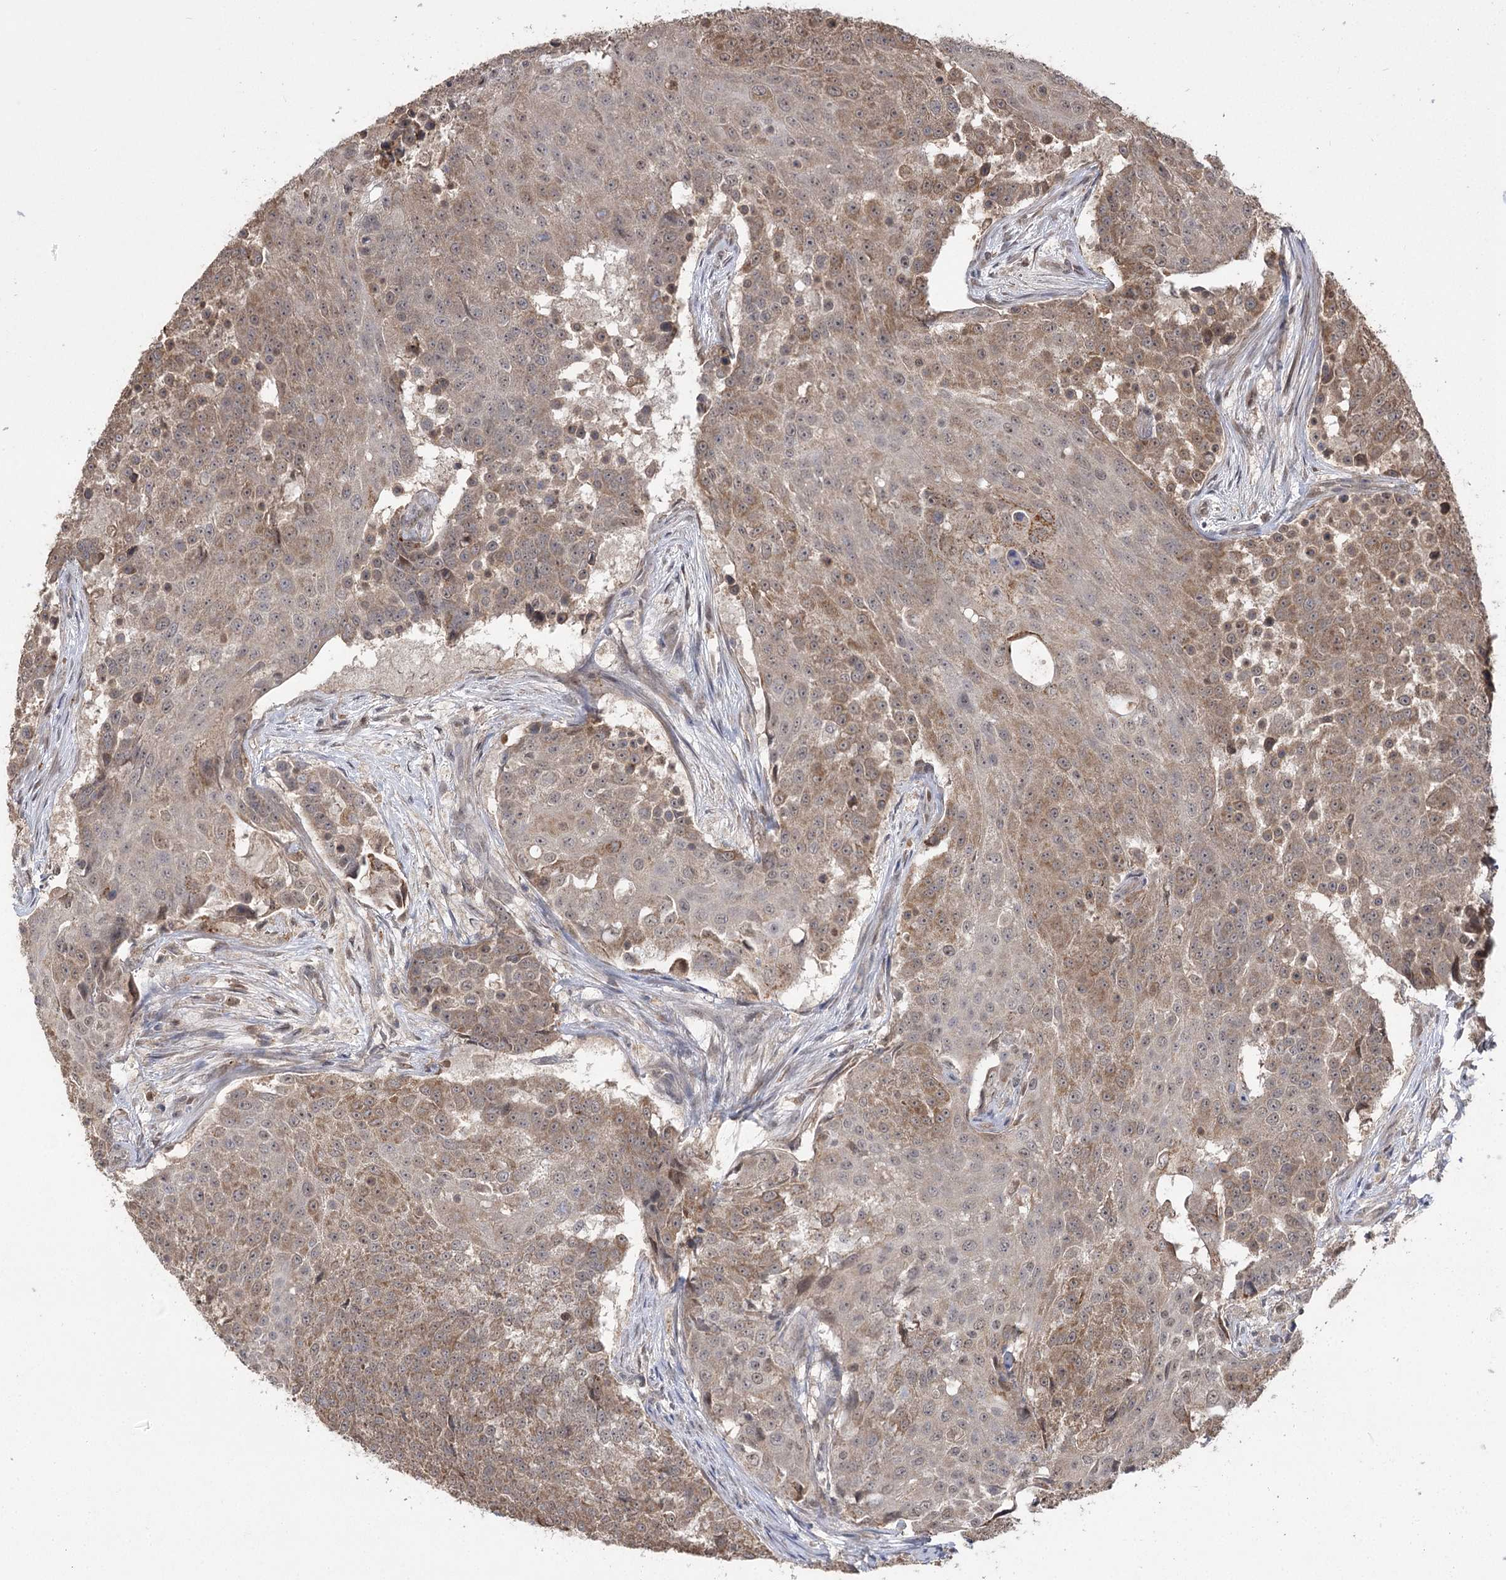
{"staining": {"intensity": "moderate", "quantity": ">75%", "location": "cytoplasmic/membranous"}, "tissue": "urothelial cancer", "cell_type": "Tumor cells", "image_type": "cancer", "snomed": [{"axis": "morphology", "description": "Urothelial carcinoma, High grade"}, {"axis": "topography", "description": "Urinary bladder"}], "caption": "A micrograph showing moderate cytoplasmic/membranous expression in approximately >75% of tumor cells in urothelial cancer, as visualized by brown immunohistochemical staining.", "gene": "TENM2", "patient": {"sex": "female", "age": 63}}